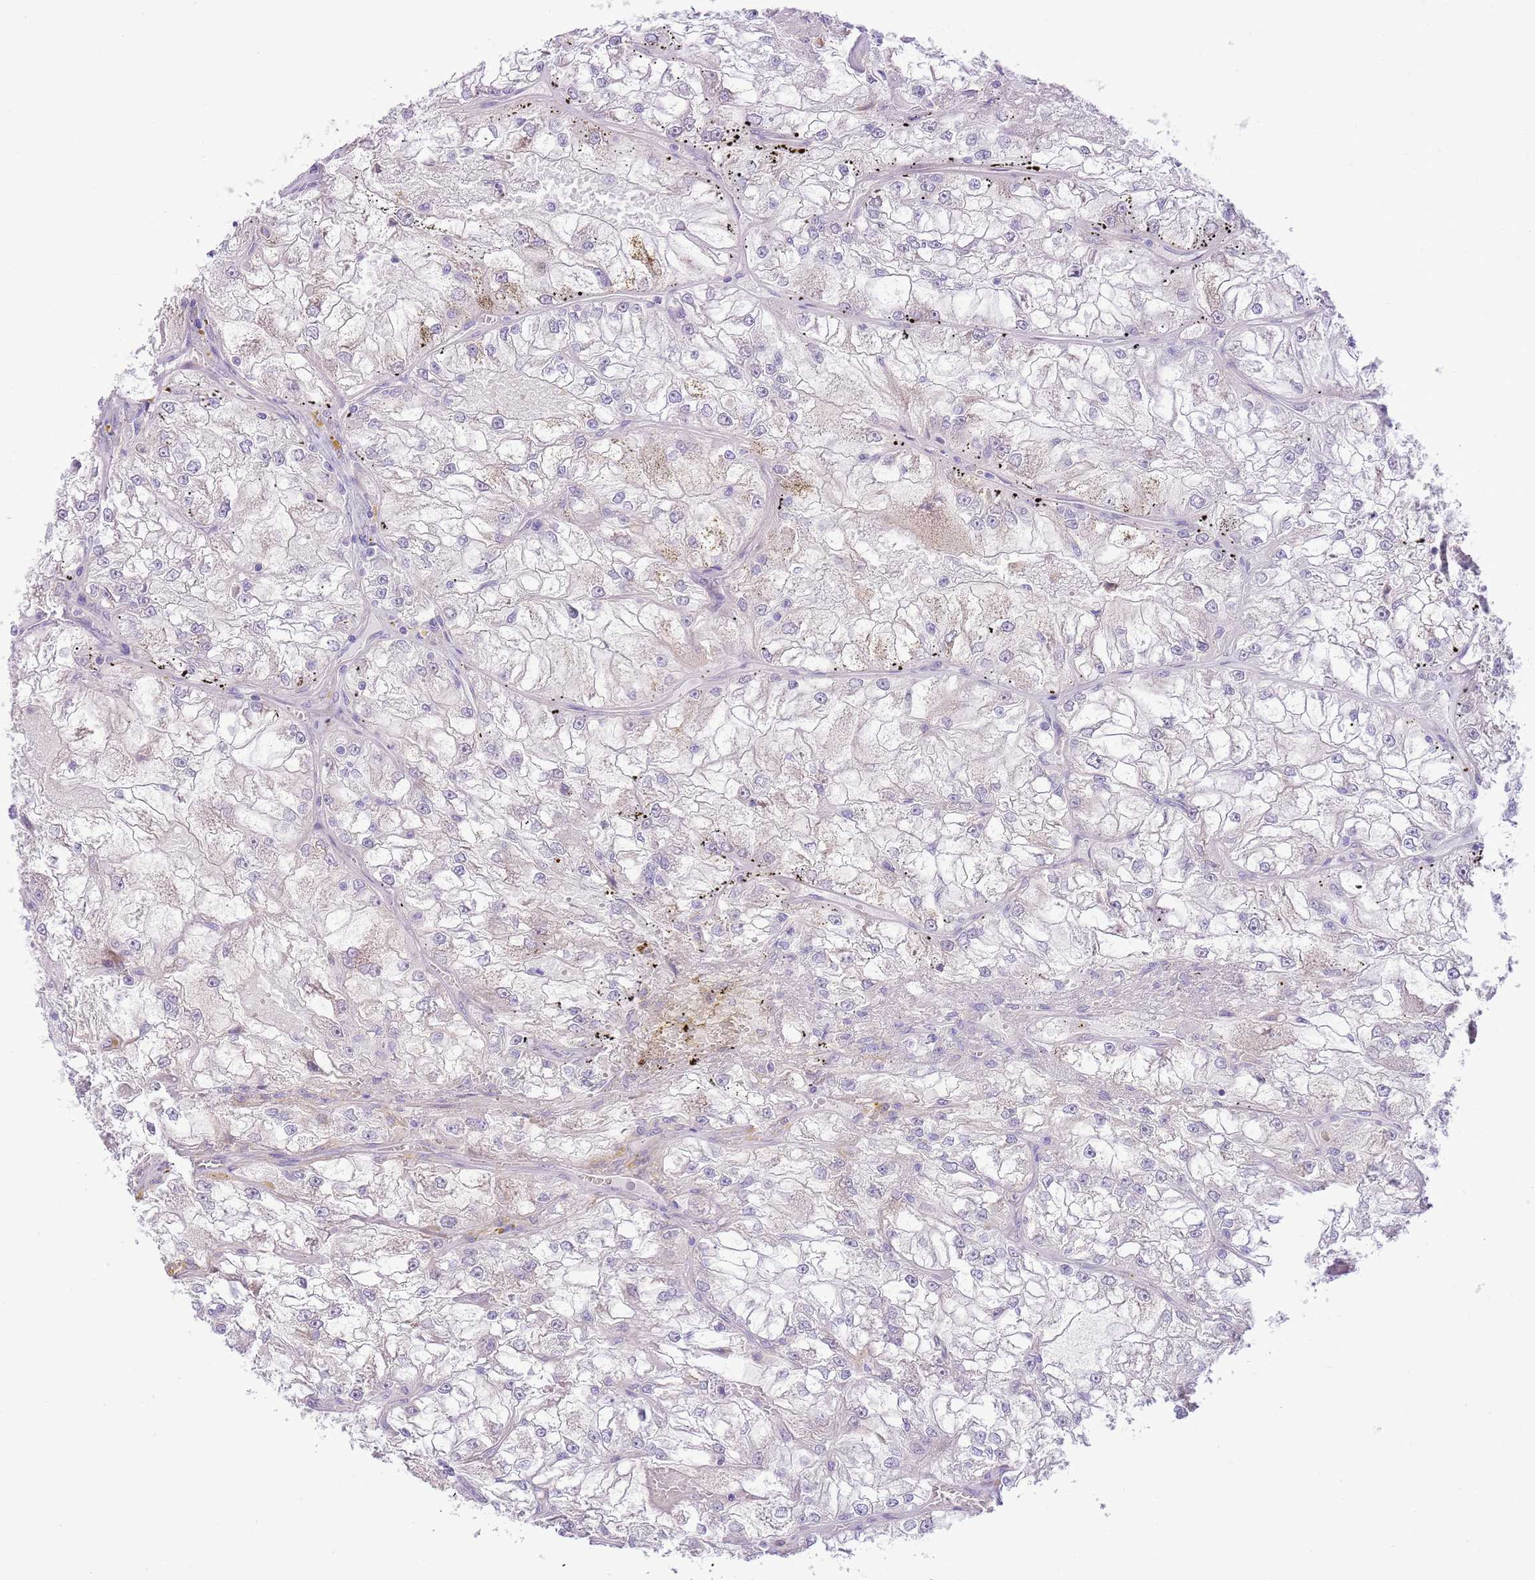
{"staining": {"intensity": "negative", "quantity": "none", "location": "none"}, "tissue": "renal cancer", "cell_type": "Tumor cells", "image_type": "cancer", "snomed": [{"axis": "morphology", "description": "Adenocarcinoma, NOS"}, {"axis": "topography", "description": "Kidney"}], "caption": "Immunohistochemistry micrograph of renal adenocarcinoma stained for a protein (brown), which displays no expression in tumor cells.", "gene": "ZC4H2", "patient": {"sex": "female", "age": 72}}